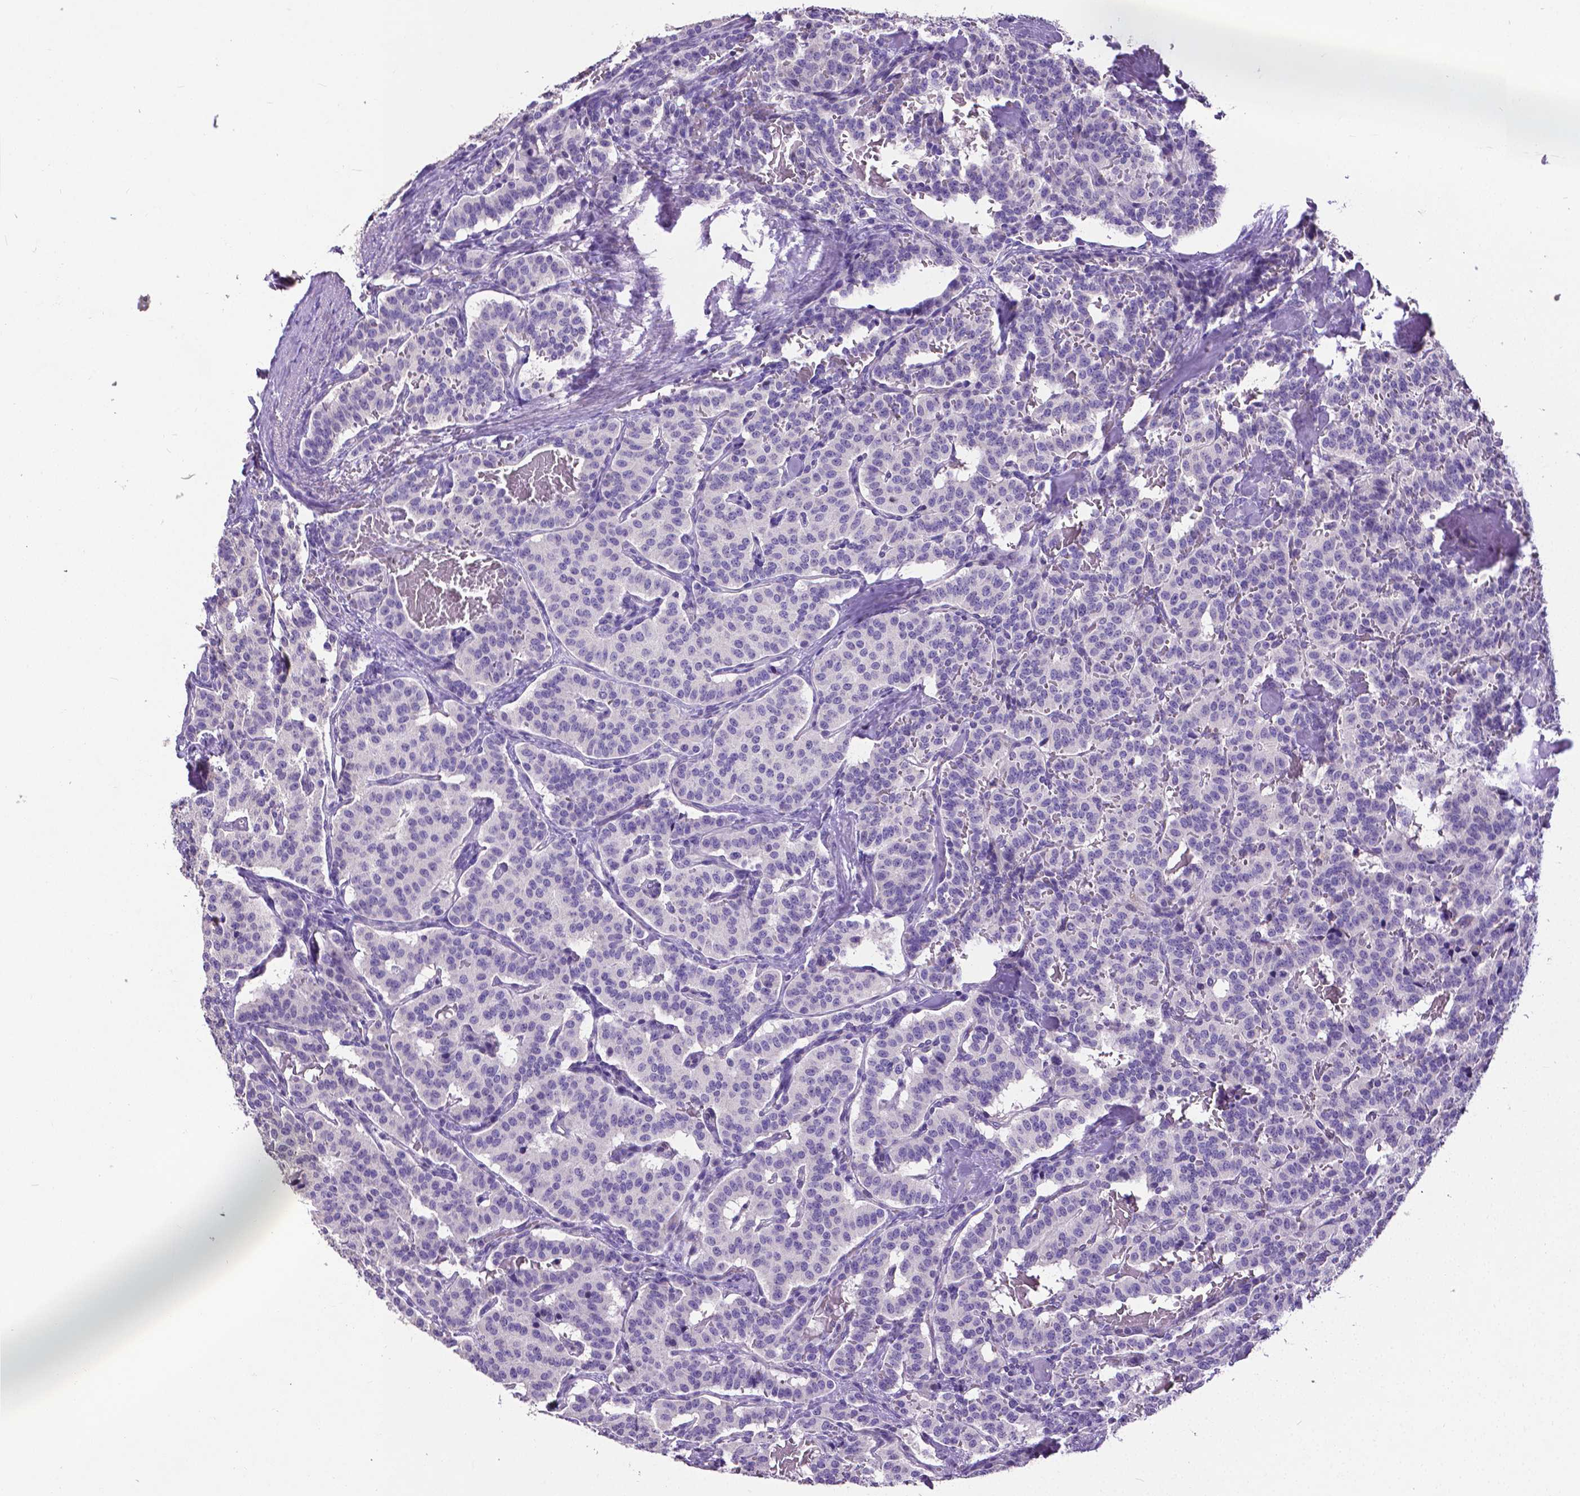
{"staining": {"intensity": "negative", "quantity": "none", "location": "none"}, "tissue": "carcinoid", "cell_type": "Tumor cells", "image_type": "cancer", "snomed": [{"axis": "morphology", "description": "Carcinoid, malignant, NOS"}, {"axis": "topography", "description": "Lung"}], "caption": "Carcinoid was stained to show a protein in brown. There is no significant positivity in tumor cells.", "gene": "CD4", "patient": {"sex": "female", "age": 46}}